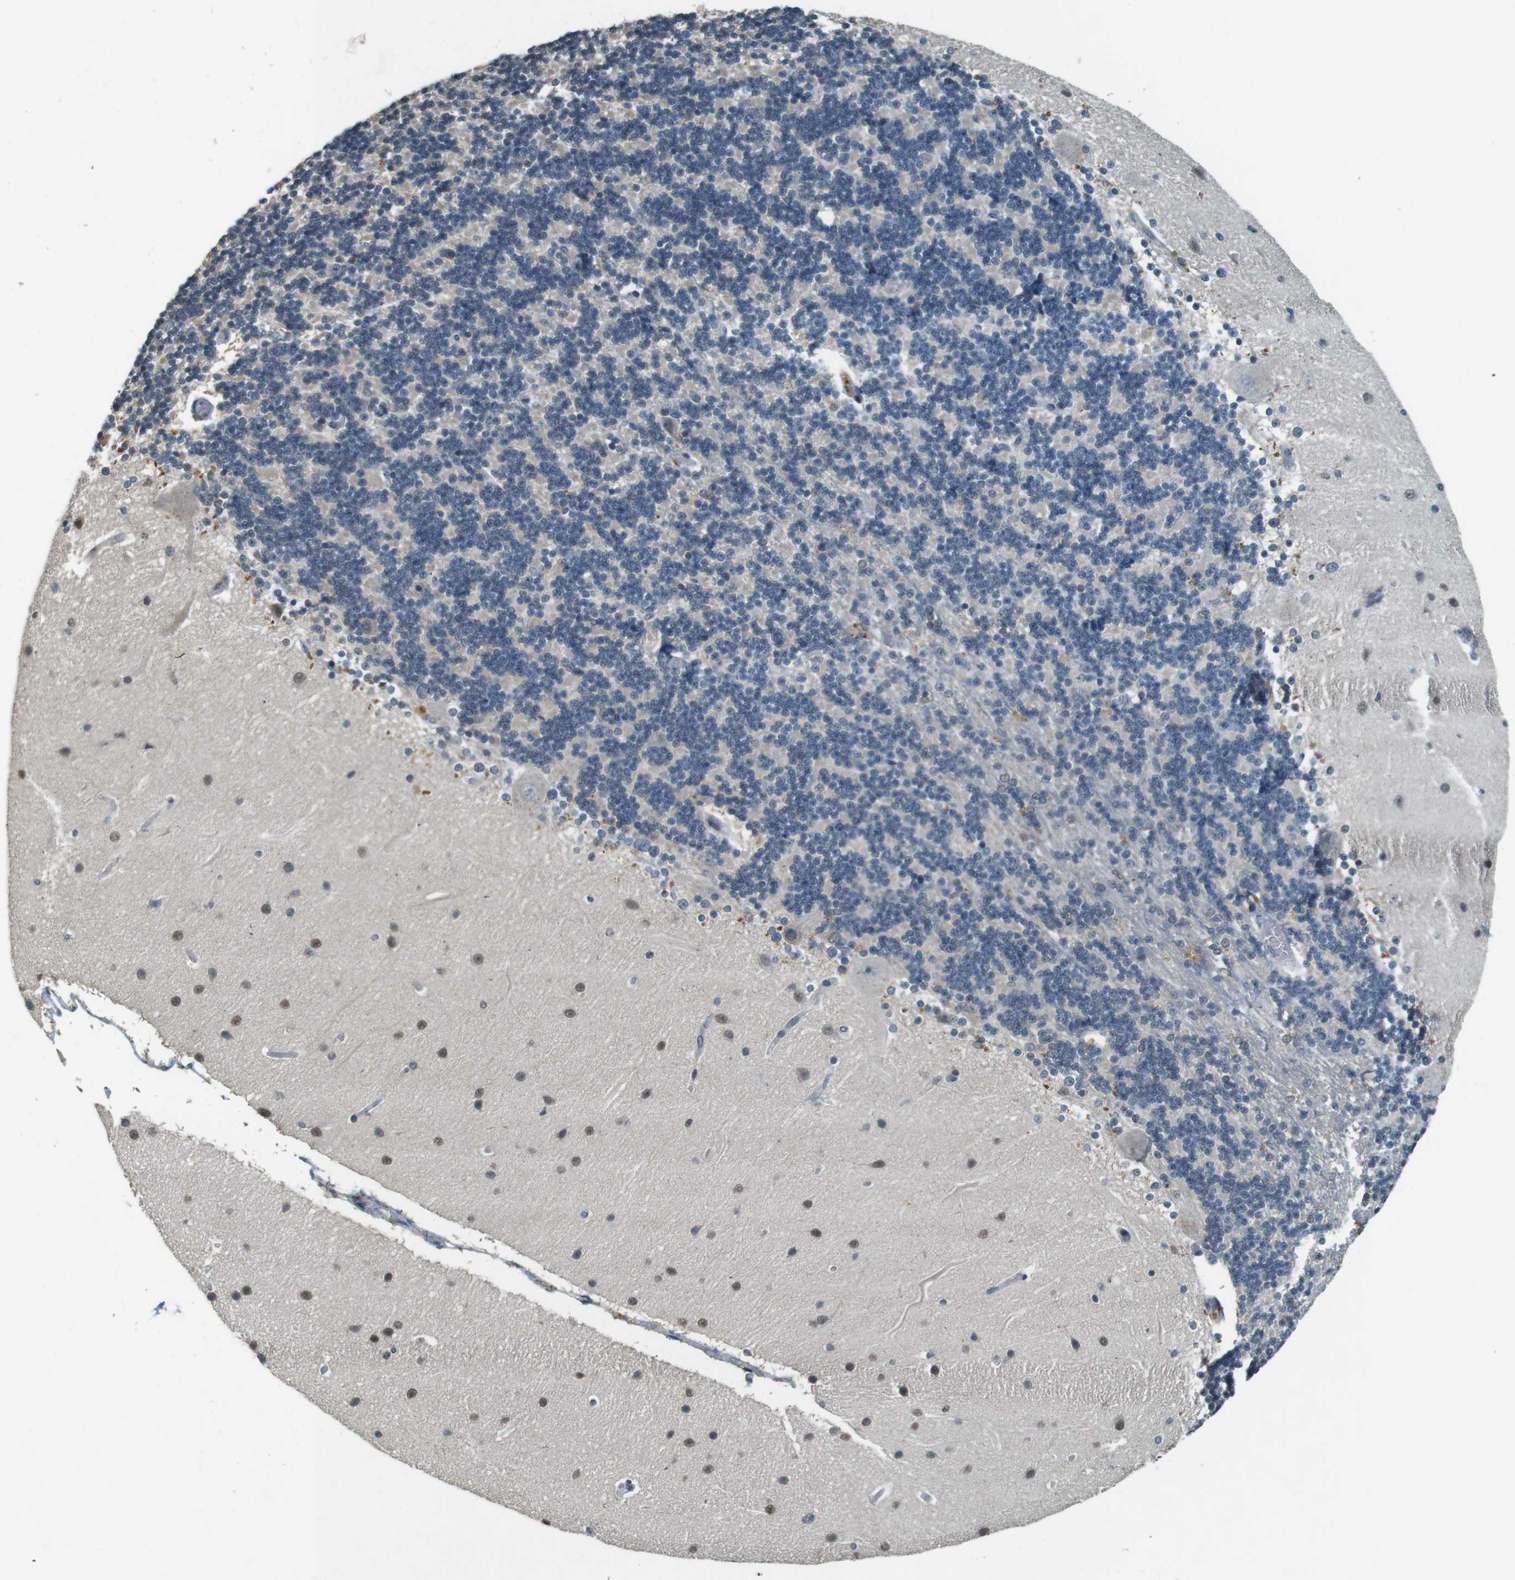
{"staining": {"intensity": "weak", "quantity": "<25%", "location": "nuclear"}, "tissue": "cerebellum", "cell_type": "Cells in granular layer", "image_type": "normal", "snomed": [{"axis": "morphology", "description": "Normal tissue, NOS"}, {"axis": "topography", "description": "Cerebellum"}], "caption": "Protein analysis of normal cerebellum displays no significant expression in cells in granular layer. The staining was performed using DAB to visualize the protein expression in brown, while the nuclei were stained in blue with hematoxylin (Magnification: 20x).", "gene": "CDK14", "patient": {"sex": "female", "age": 54}}